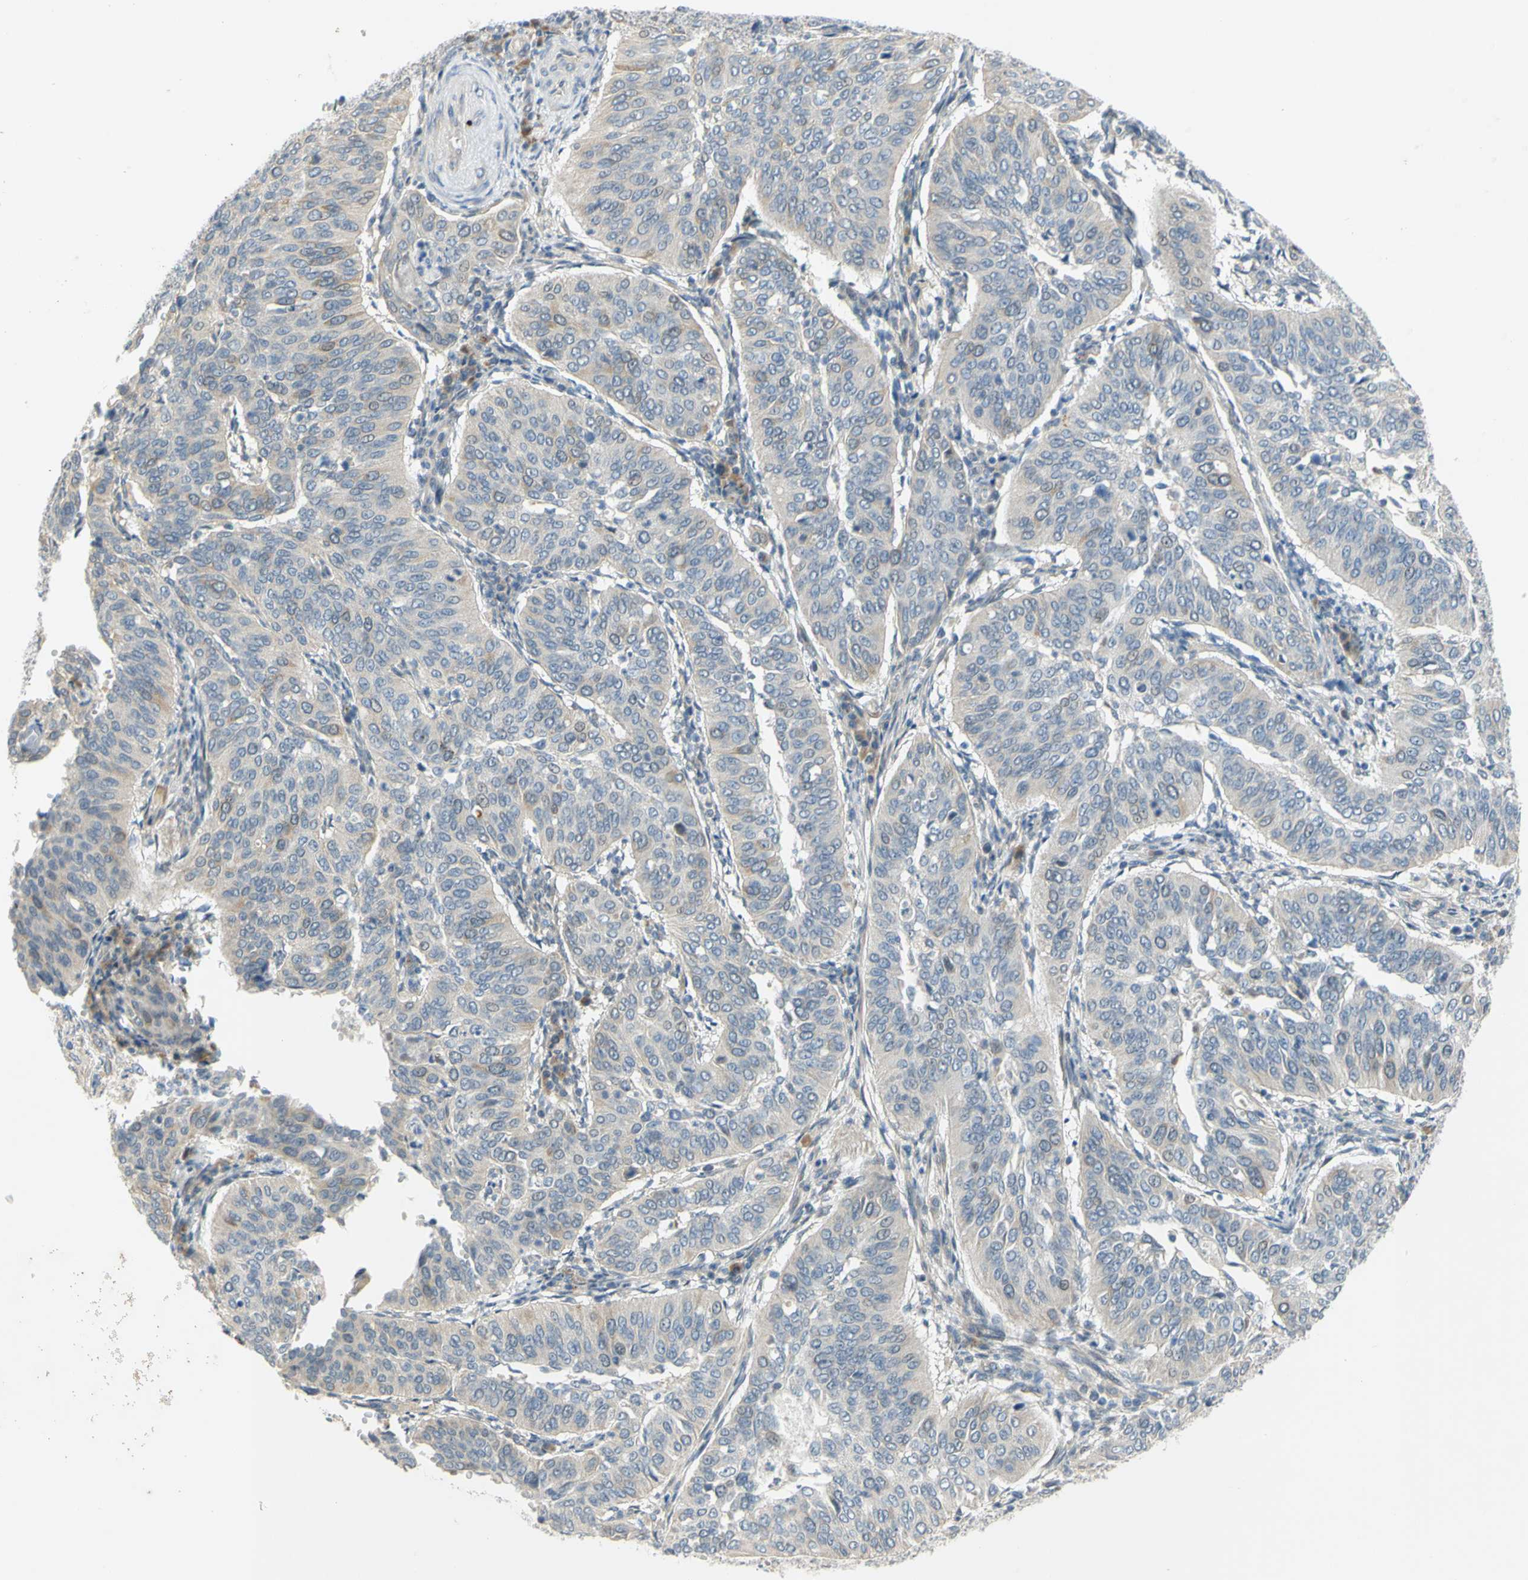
{"staining": {"intensity": "moderate", "quantity": "<25%", "location": "cytoplasmic/membranous"}, "tissue": "cervical cancer", "cell_type": "Tumor cells", "image_type": "cancer", "snomed": [{"axis": "morphology", "description": "Normal tissue, NOS"}, {"axis": "morphology", "description": "Squamous cell carcinoma, NOS"}, {"axis": "topography", "description": "Cervix"}], "caption": "Immunohistochemistry (IHC) micrograph of human cervical cancer (squamous cell carcinoma) stained for a protein (brown), which displays low levels of moderate cytoplasmic/membranous staining in approximately <25% of tumor cells.", "gene": "CCNB2", "patient": {"sex": "female", "age": 39}}